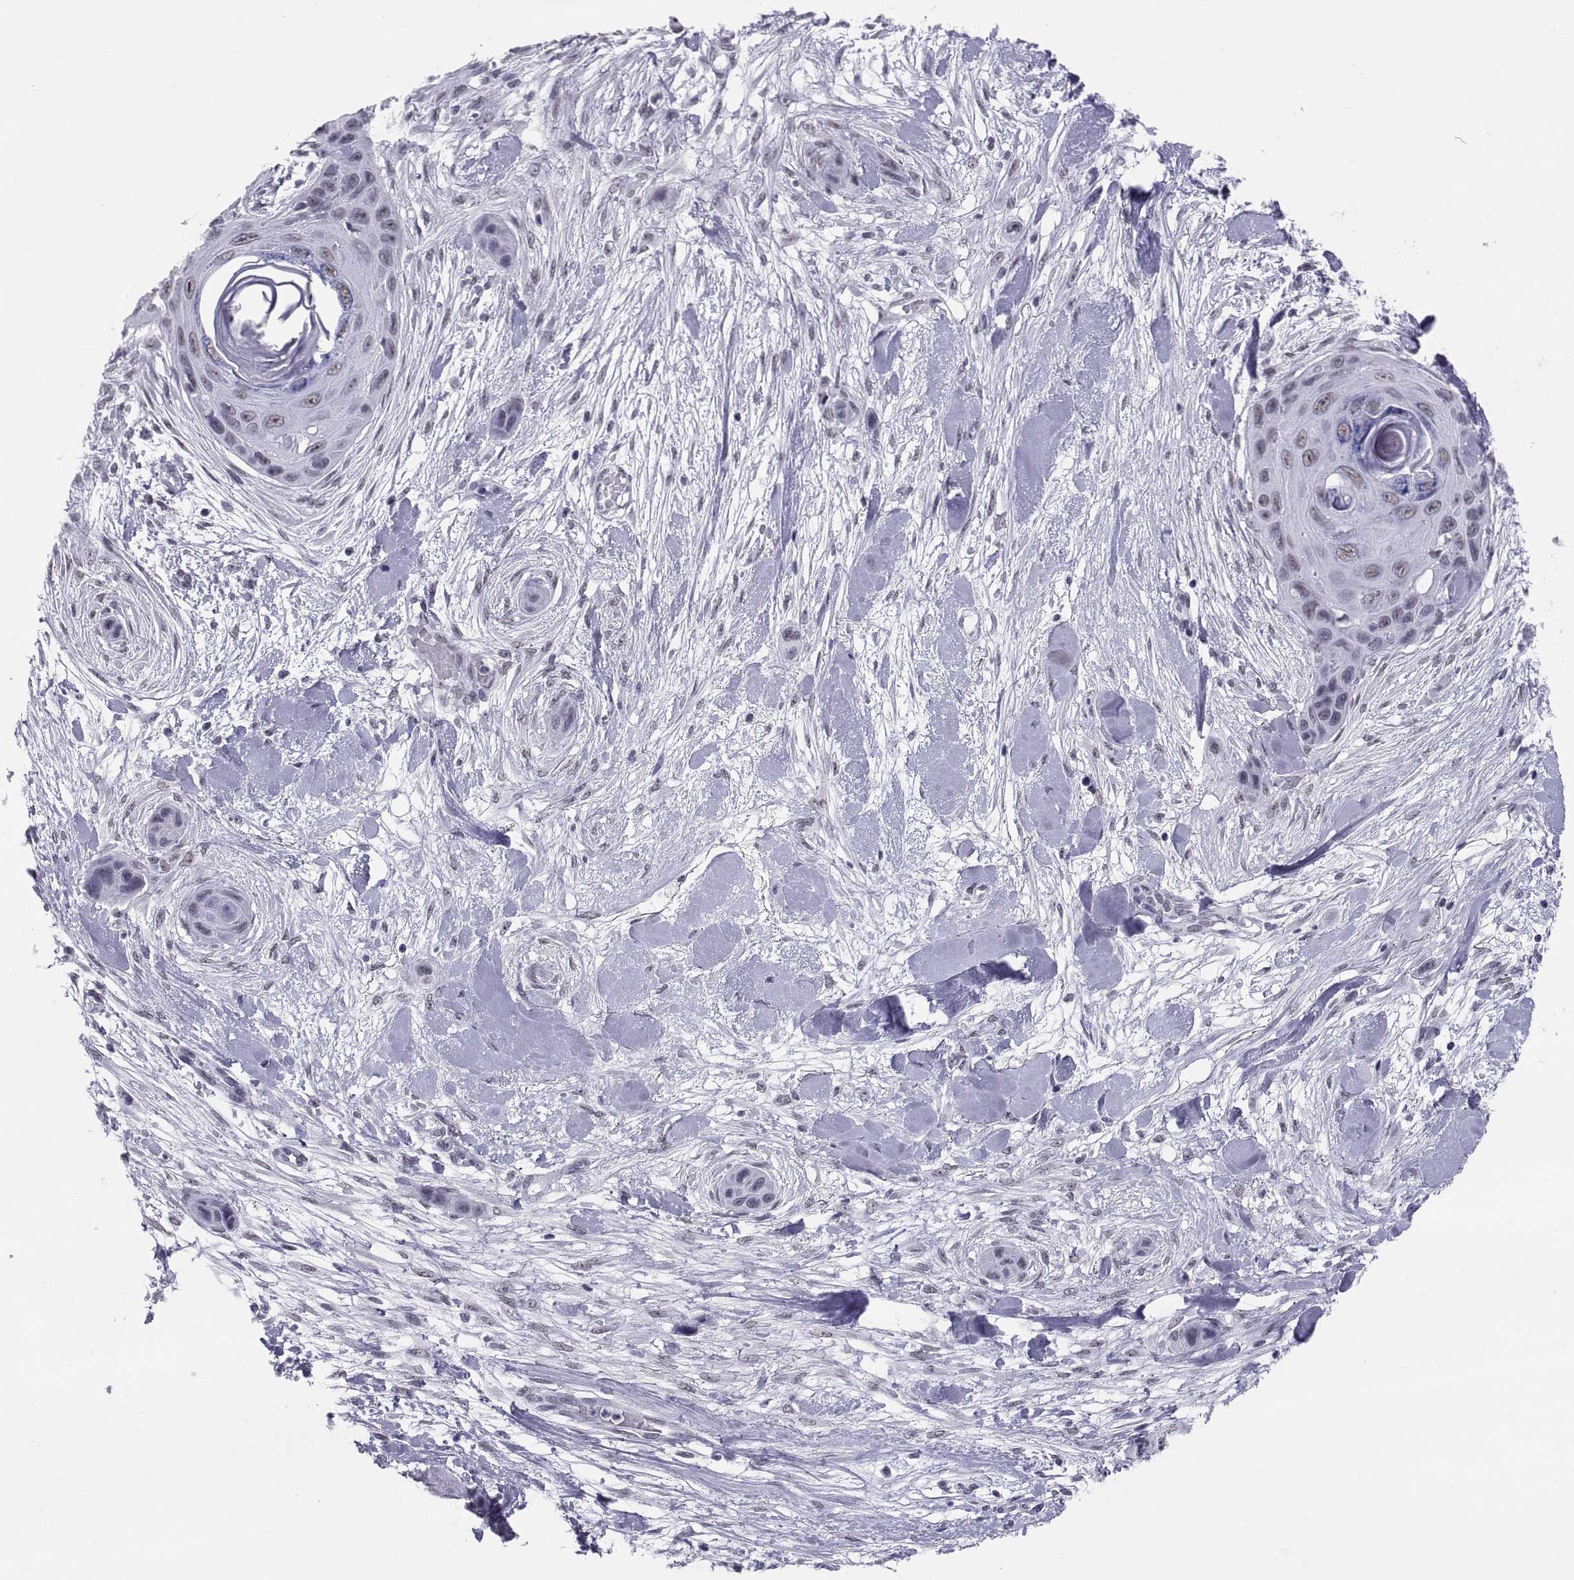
{"staining": {"intensity": "weak", "quantity": "25%-75%", "location": "nuclear"}, "tissue": "skin cancer", "cell_type": "Tumor cells", "image_type": "cancer", "snomed": [{"axis": "morphology", "description": "Squamous cell carcinoma, NOS"}, {"axis": "topography", "description": "Skin"}], "caption": "High-power microscopy captured an immunohistochemistry image of squamous cell carcinoma (skin), revealing weak nuclear expression in approximately 25%-75% of tumor cells.", "gene": "NEUROD6", "patient": {"sex": "male", "age": 82}}